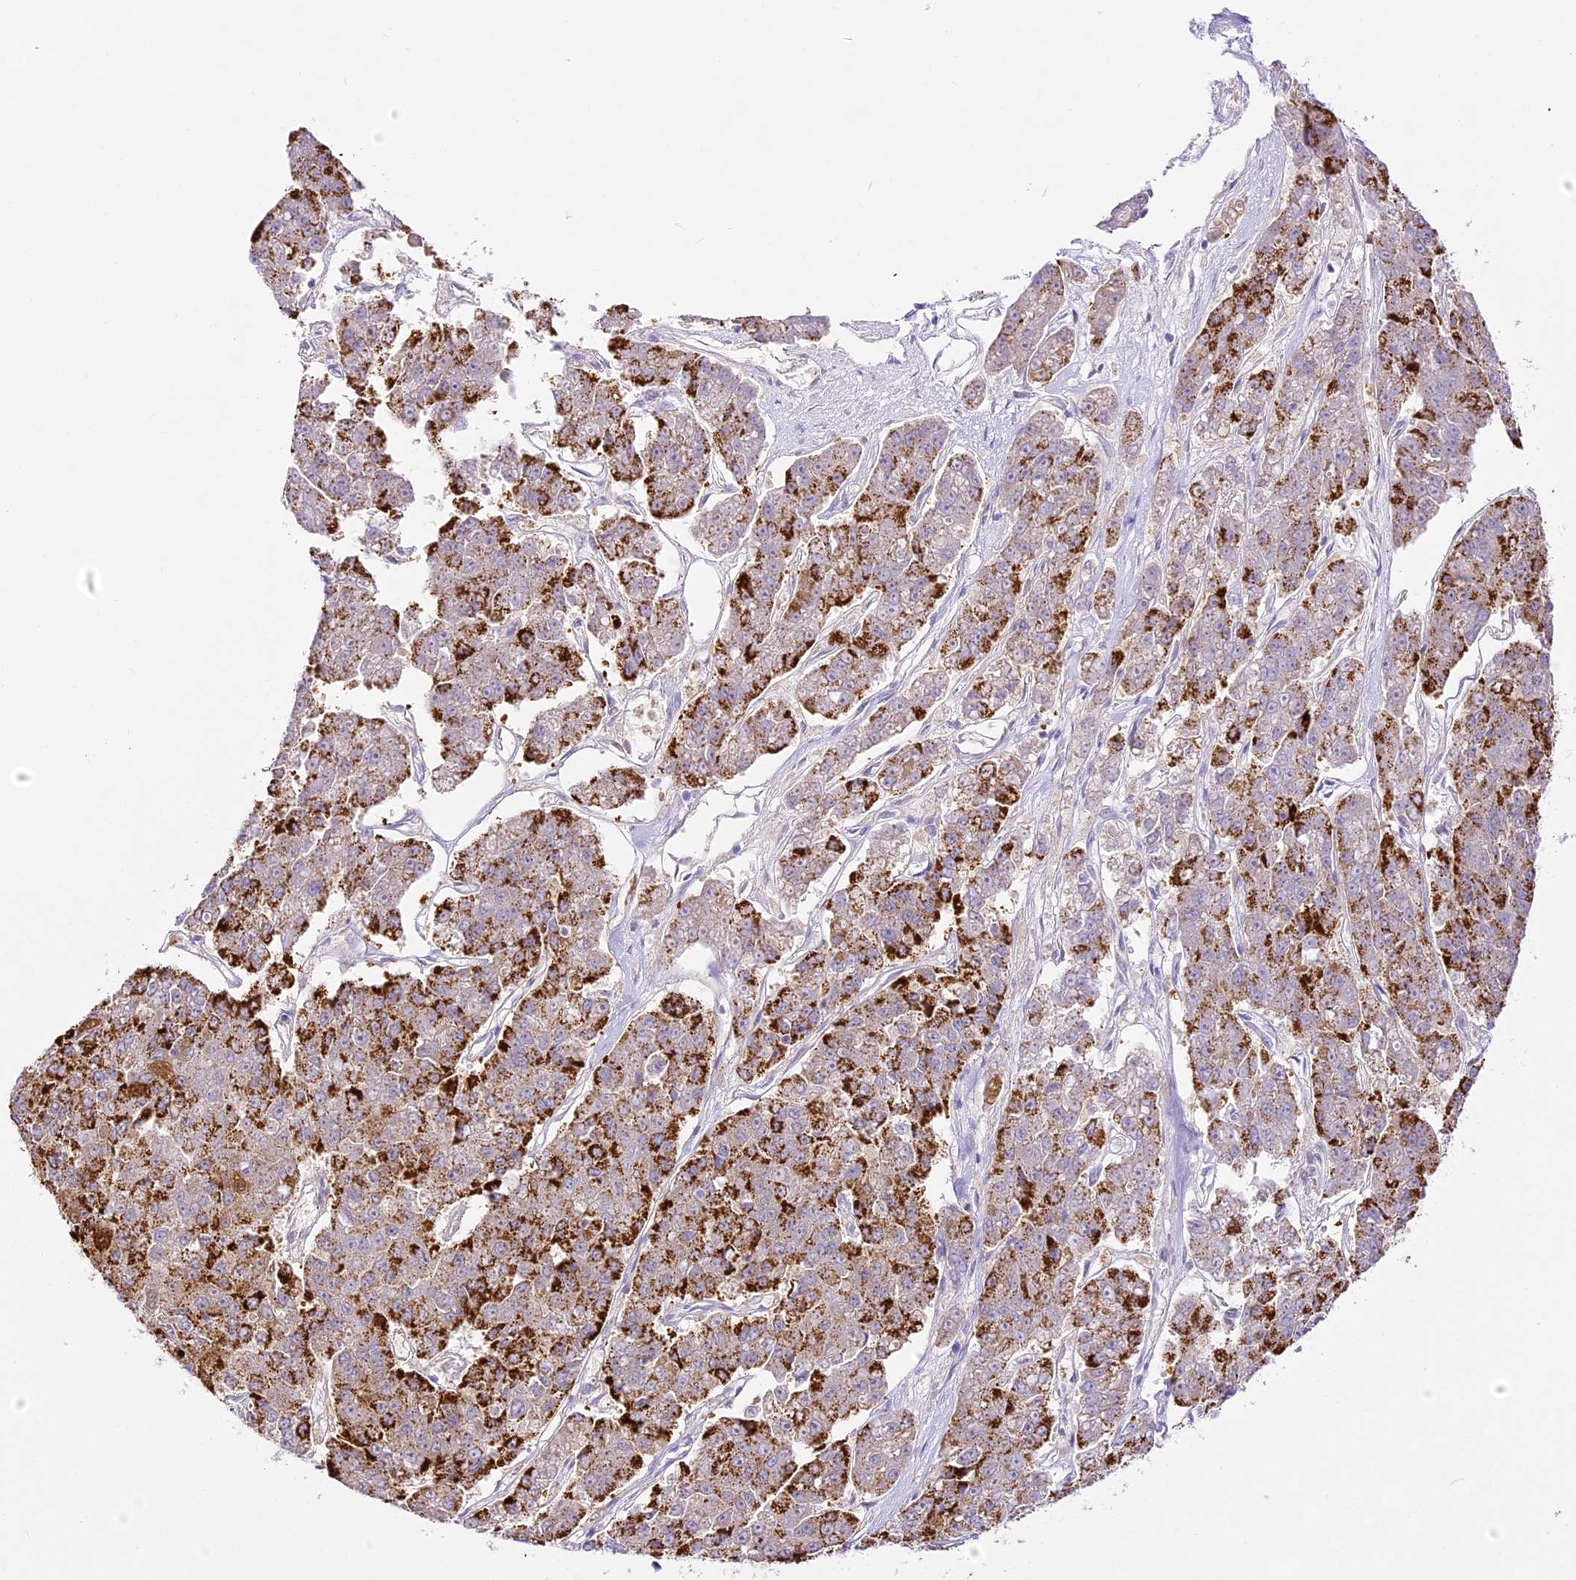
{"staining": {"intensity": "strong", "quantity": ">75%", "location": "cytoplasmic/membranous"}, "tissue": "pancreatic cancer", "cell_type": "Tumor cells", "image_type": "cancer", "snomed": [{"axis": "morphology", "description": "Adenocarcinoma, NOS"}, {"axis": "topography", "description": "Pancreas"}], "caption": "Adenocarcinoma (pancreatic) stained for a protein exhibits strong cytoplasmic/membranous positivity in tumor cells.", "gene": "CCDC30", "patient": {"sex": "male", "age": 50}}